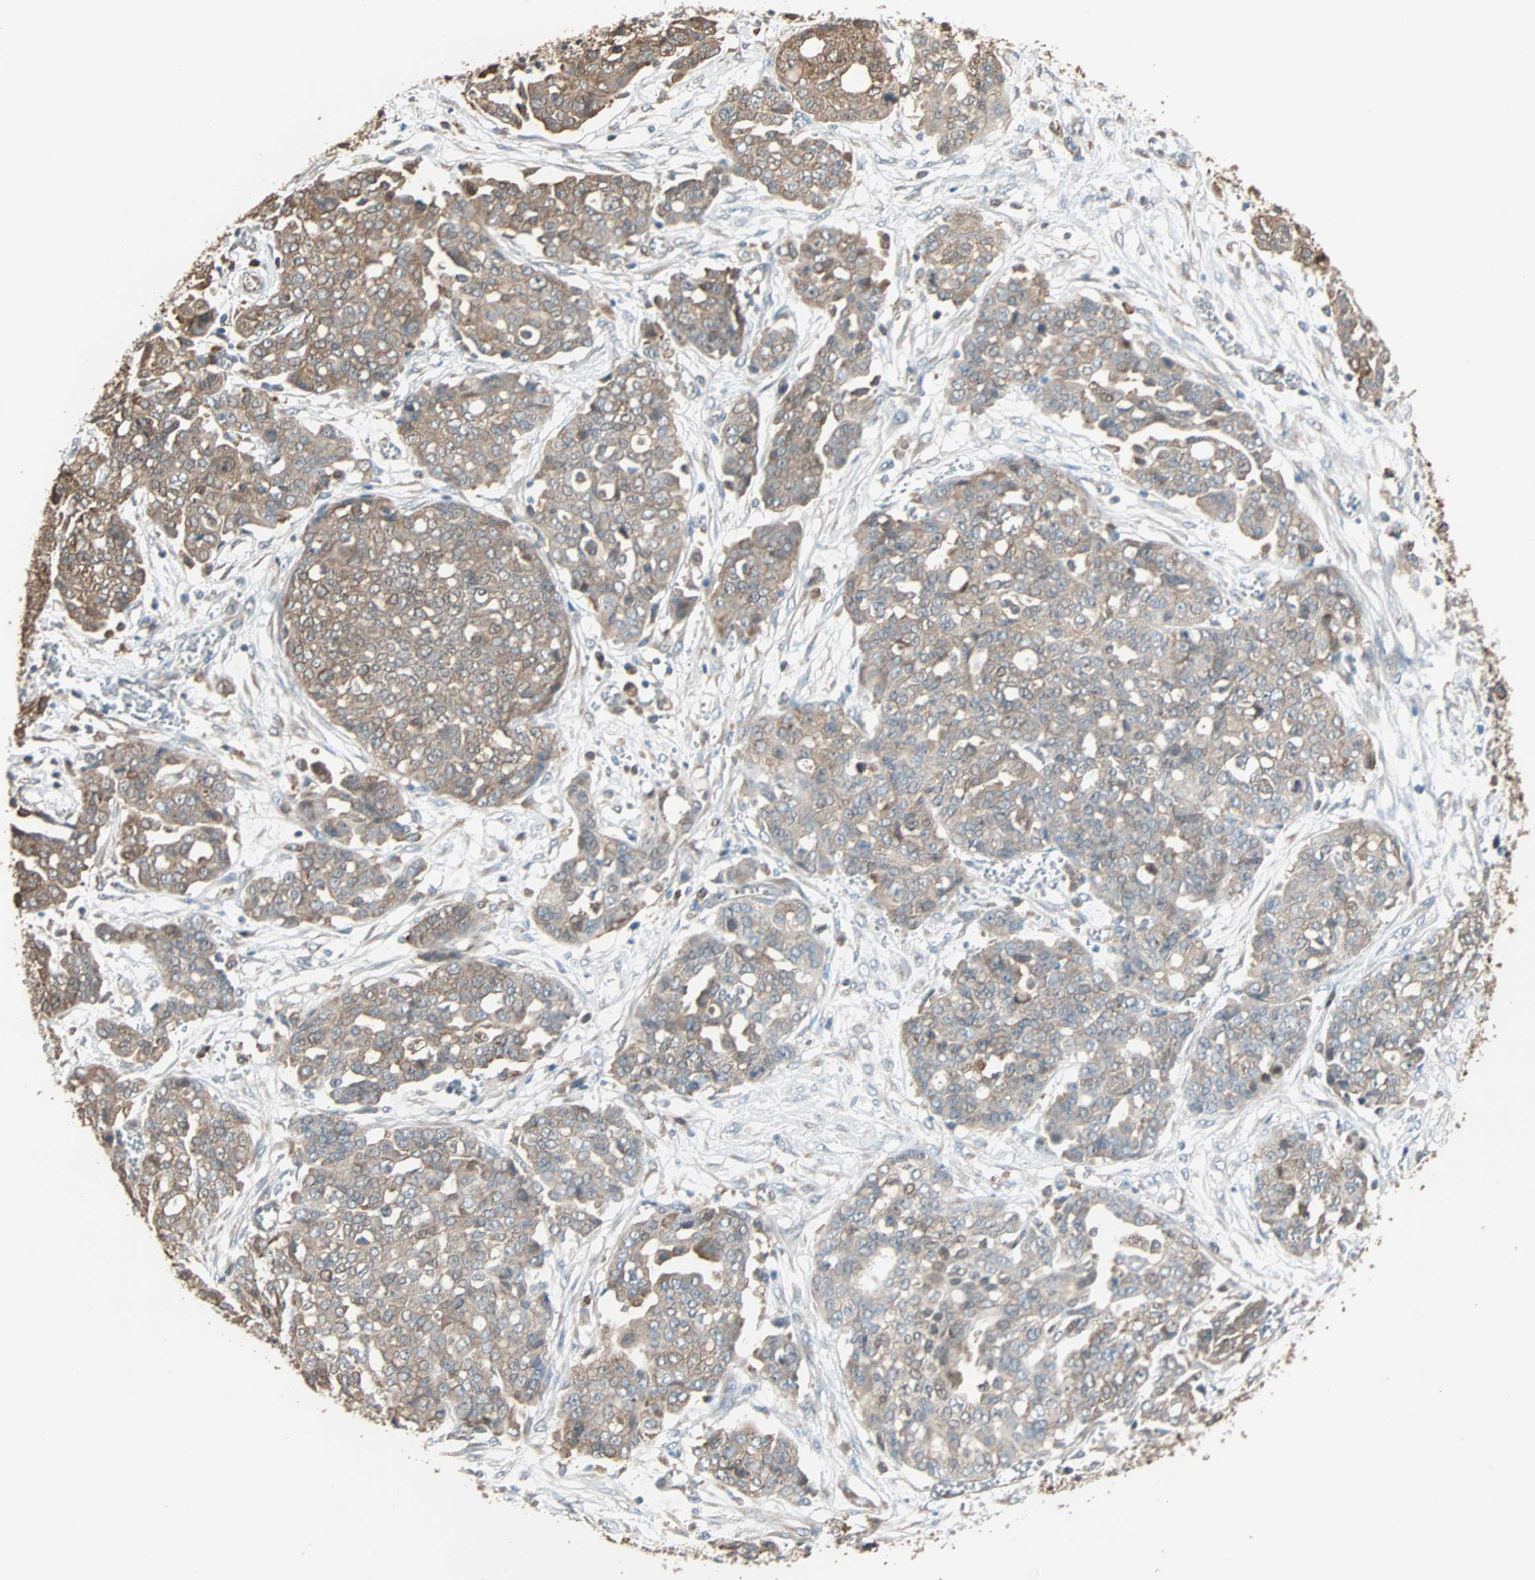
{"staining": {"intensity": "moderate", "quantity": ">75%", "location": "cytoplasmic/membranous"}, "tissue": "ovarian cancer", "cell_type": "Tumor cells", "image_type": "cancer", "snomed": [{"axis": "morphology", "description": "Cystadenocarcinoma, serous, NOS"}, {"axis": "topography", "description": "Soft tissue"}, {"axis": "topography", "description": "Ovary"}], "caption": "Protein staining displays moderate cytoplasmic/membranous positivity in about >75% of tumor cells in ovarian cancer. (brown staining indicates protein expression, while blue staining denotes nuclei).", "gene": "PRDX1", "patient": {"sex": "female", "age": 57}}